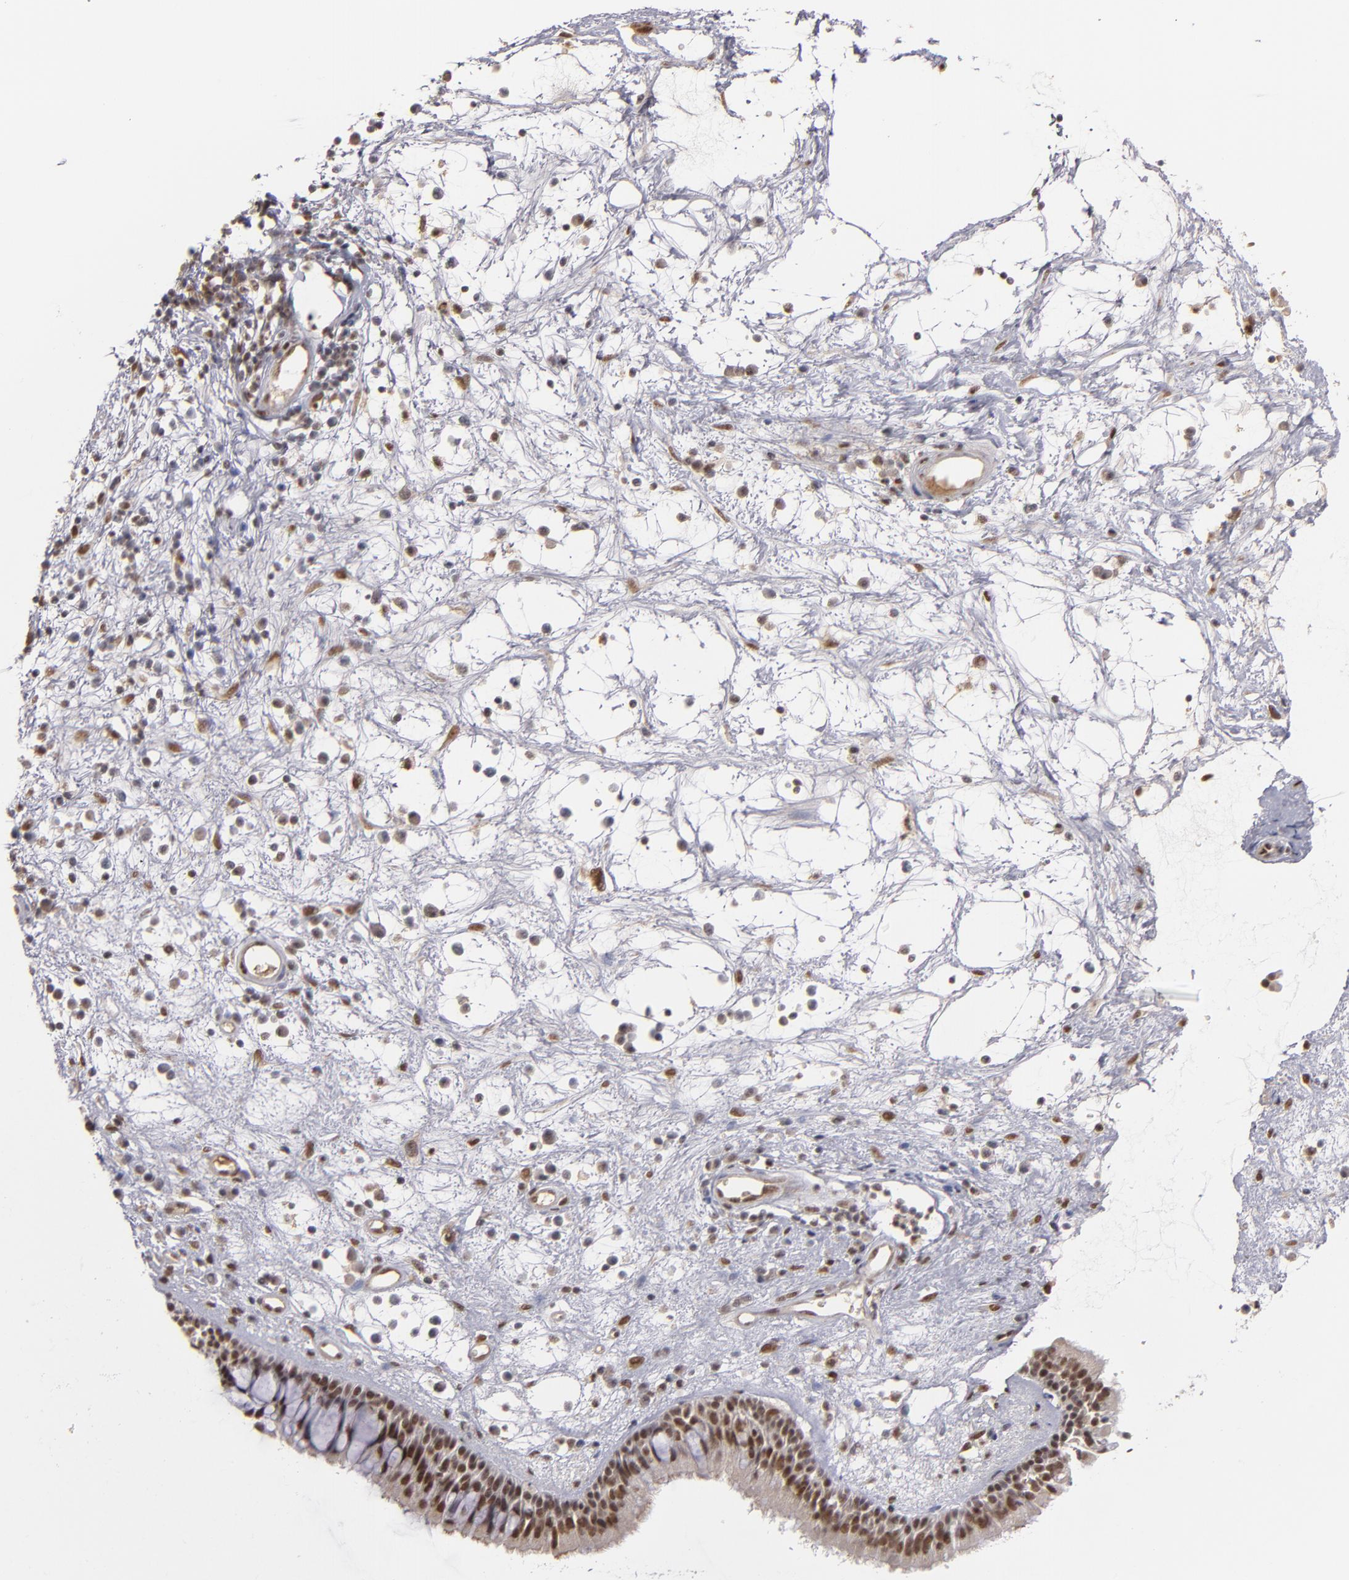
{"staining": {"intensity": "strong", "quantity": ">75%", "location": "nuclear"}, "tissue": "nasopharynx", "cell_type": "Respiratory epithelial cells", "image_type": "normal", "snomed": [{"axis": "morphology", "description": "Normal tissue, NOS"}, {"axis": "morphology", "description": "Inflammation, NOS"}, {"axis": "topography", "description": "Nasopharynx"}], "caption": "IHC micrograph of benign human nasopharynx stained for a protein (brown), which shows high levels of strong nuclear expression in approximately >75% of respiratory epithelial cells.", "gene": "ZNF234", "patient": {"sex": "male", "age": 48}}